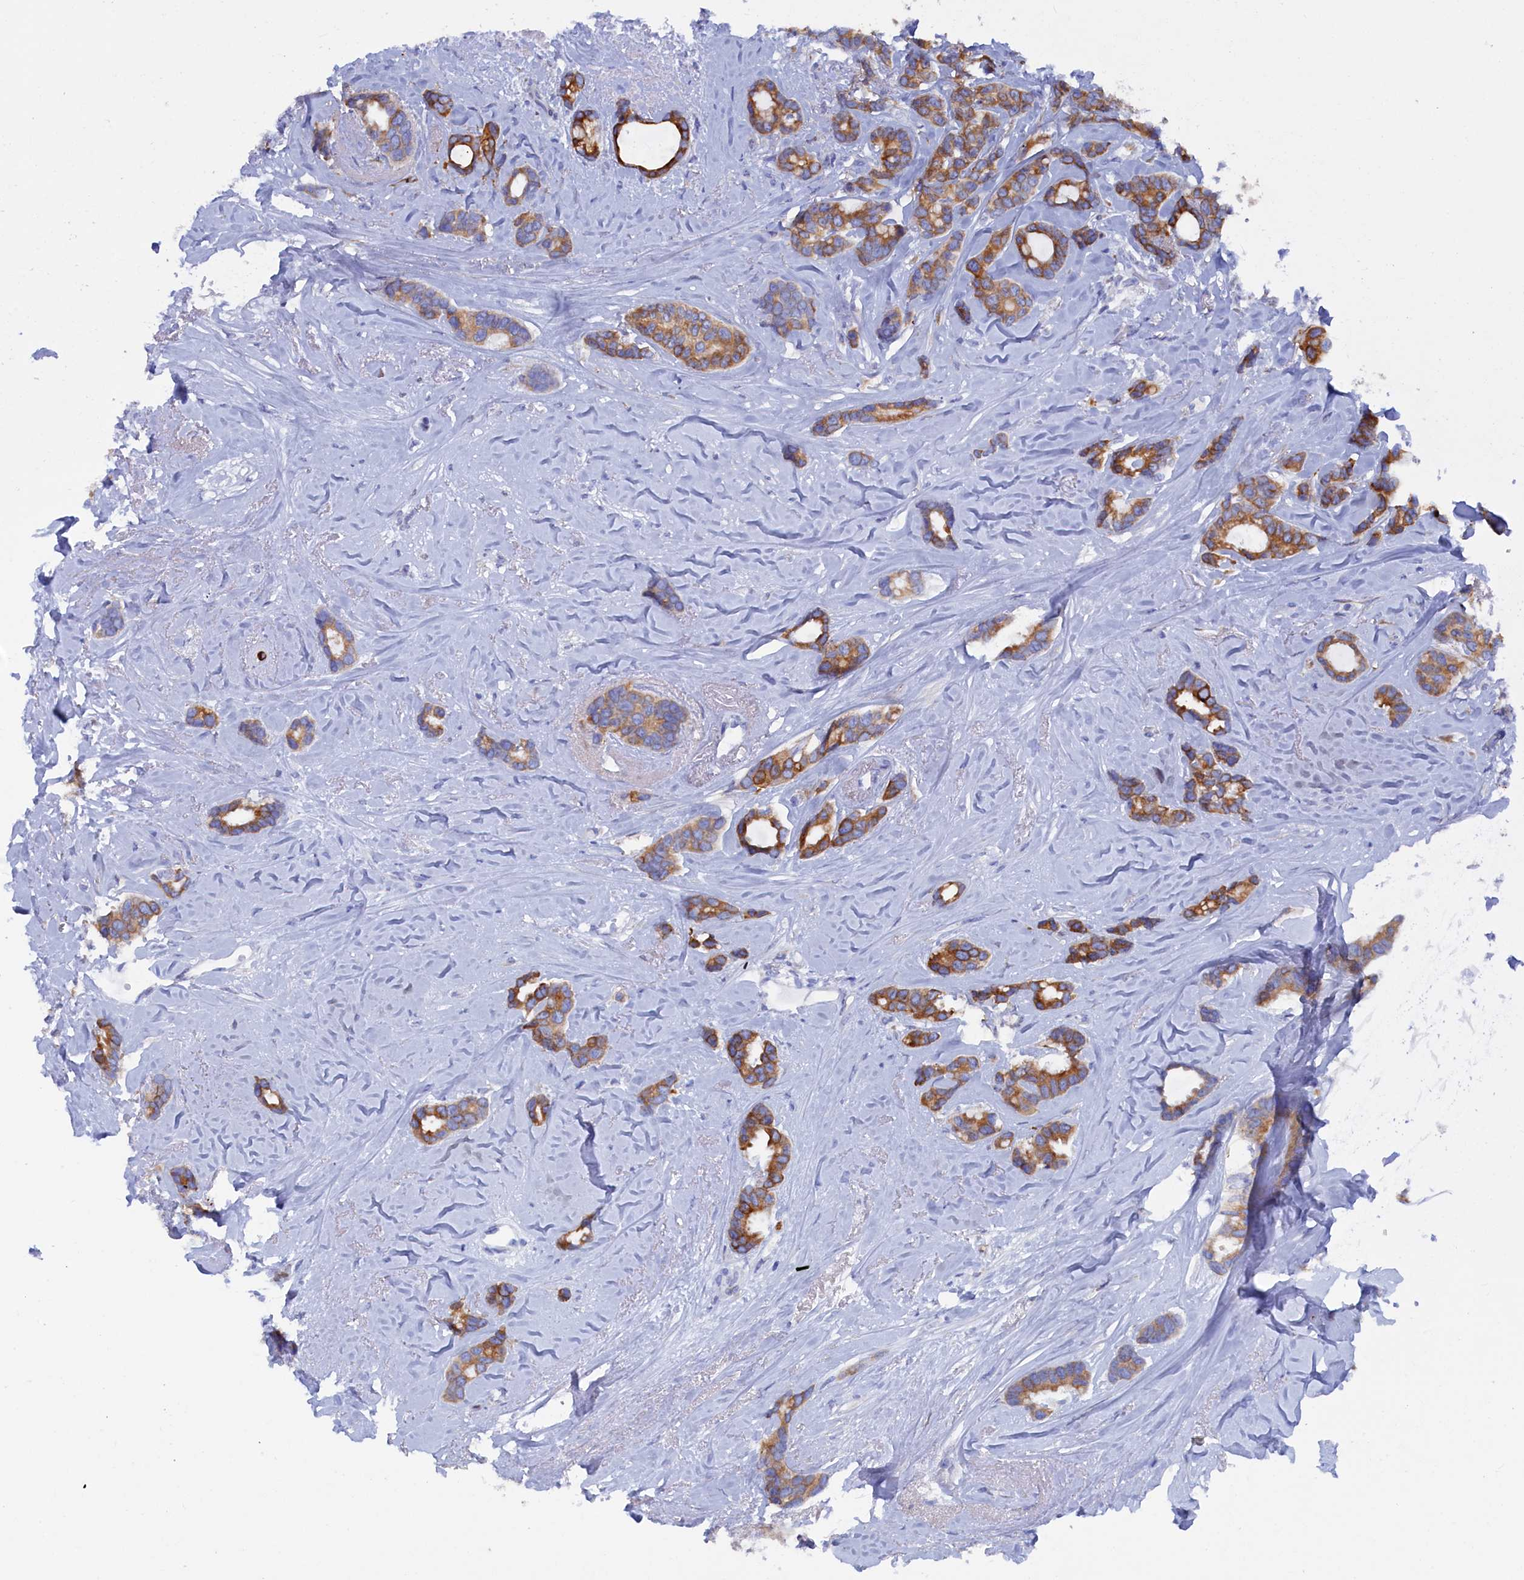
{"staining": {"intensity": "moderate", "quantity": ">75%", "location": "cytoplasmic/membranous"}, "tissue": "breast cancer", "cell_type": "Tumor cells", "image_type": "cancer", "snomed": [{"axis": "morphology", "description": "Duct carcinoma"}, {"axis": "topography", "description": "Breast"}], "caption": "Moderate cytoplasmic/membranous positivity for a protein is seen in approximately >75% of tumor cells of breast cancer using immunohistochemistry (IHC).", "gene": "COG7", "patient": {"sex": "female", "age": 87}}